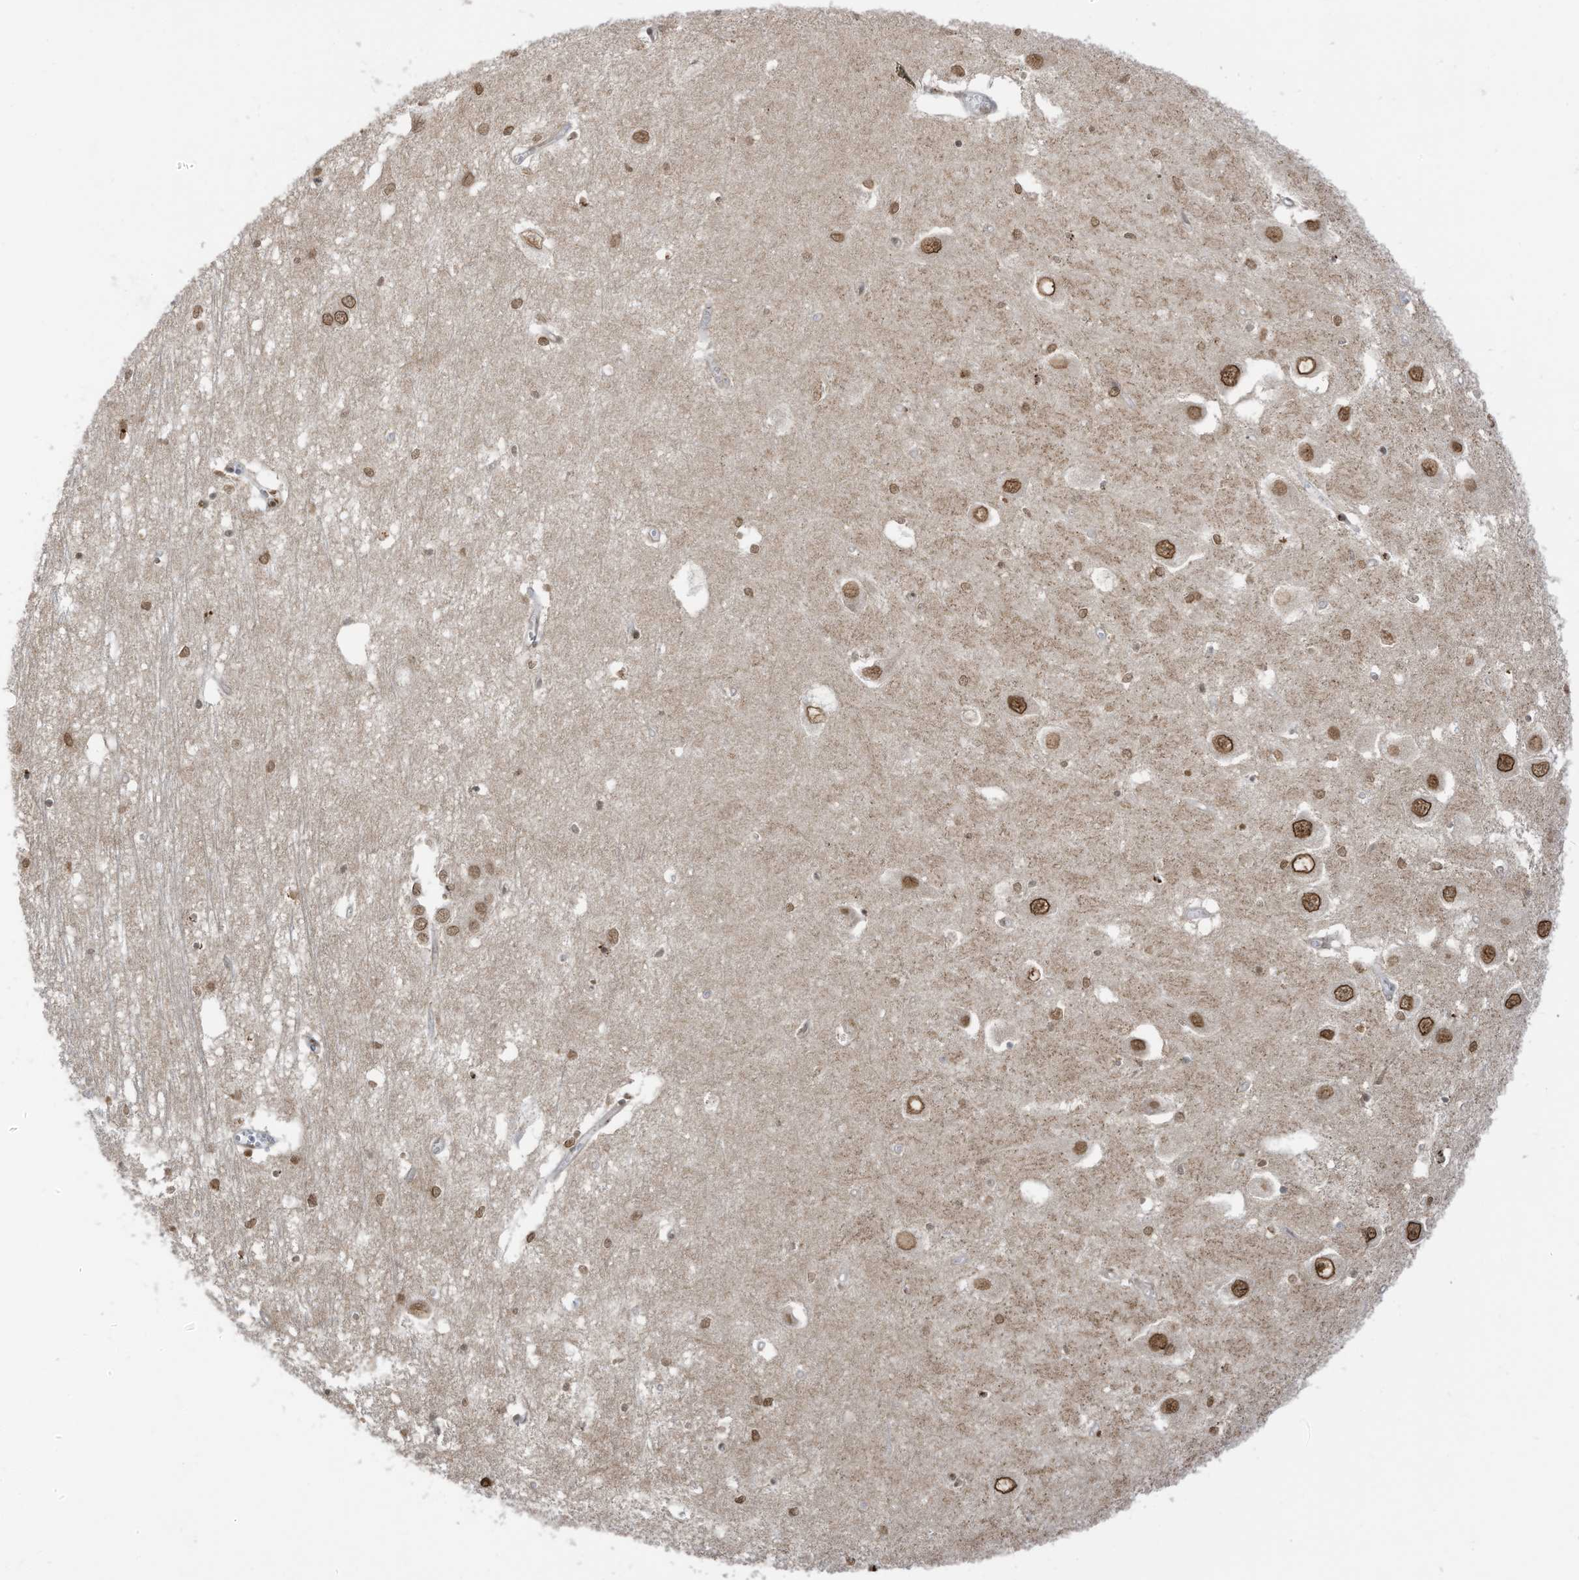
{"staining": {"intensity": "weak", "quantity": "25%-75%", "location": "nuclear"}, "tissue": "hippocampus", "cell_type": "Glial cells", "image_type": "normal", "snomed": [{"axis": "morphology", "description": "Normal tissue, NOS"}, {"axis": "topography", "description": "Hippocampus"}], "caption": "A low amount of weak nuclear staining is present in about 25%-75% of glial cells in normal hippocampus.", "gene": "KPNB1", "patient": {"sex": "male", "age": 70}}